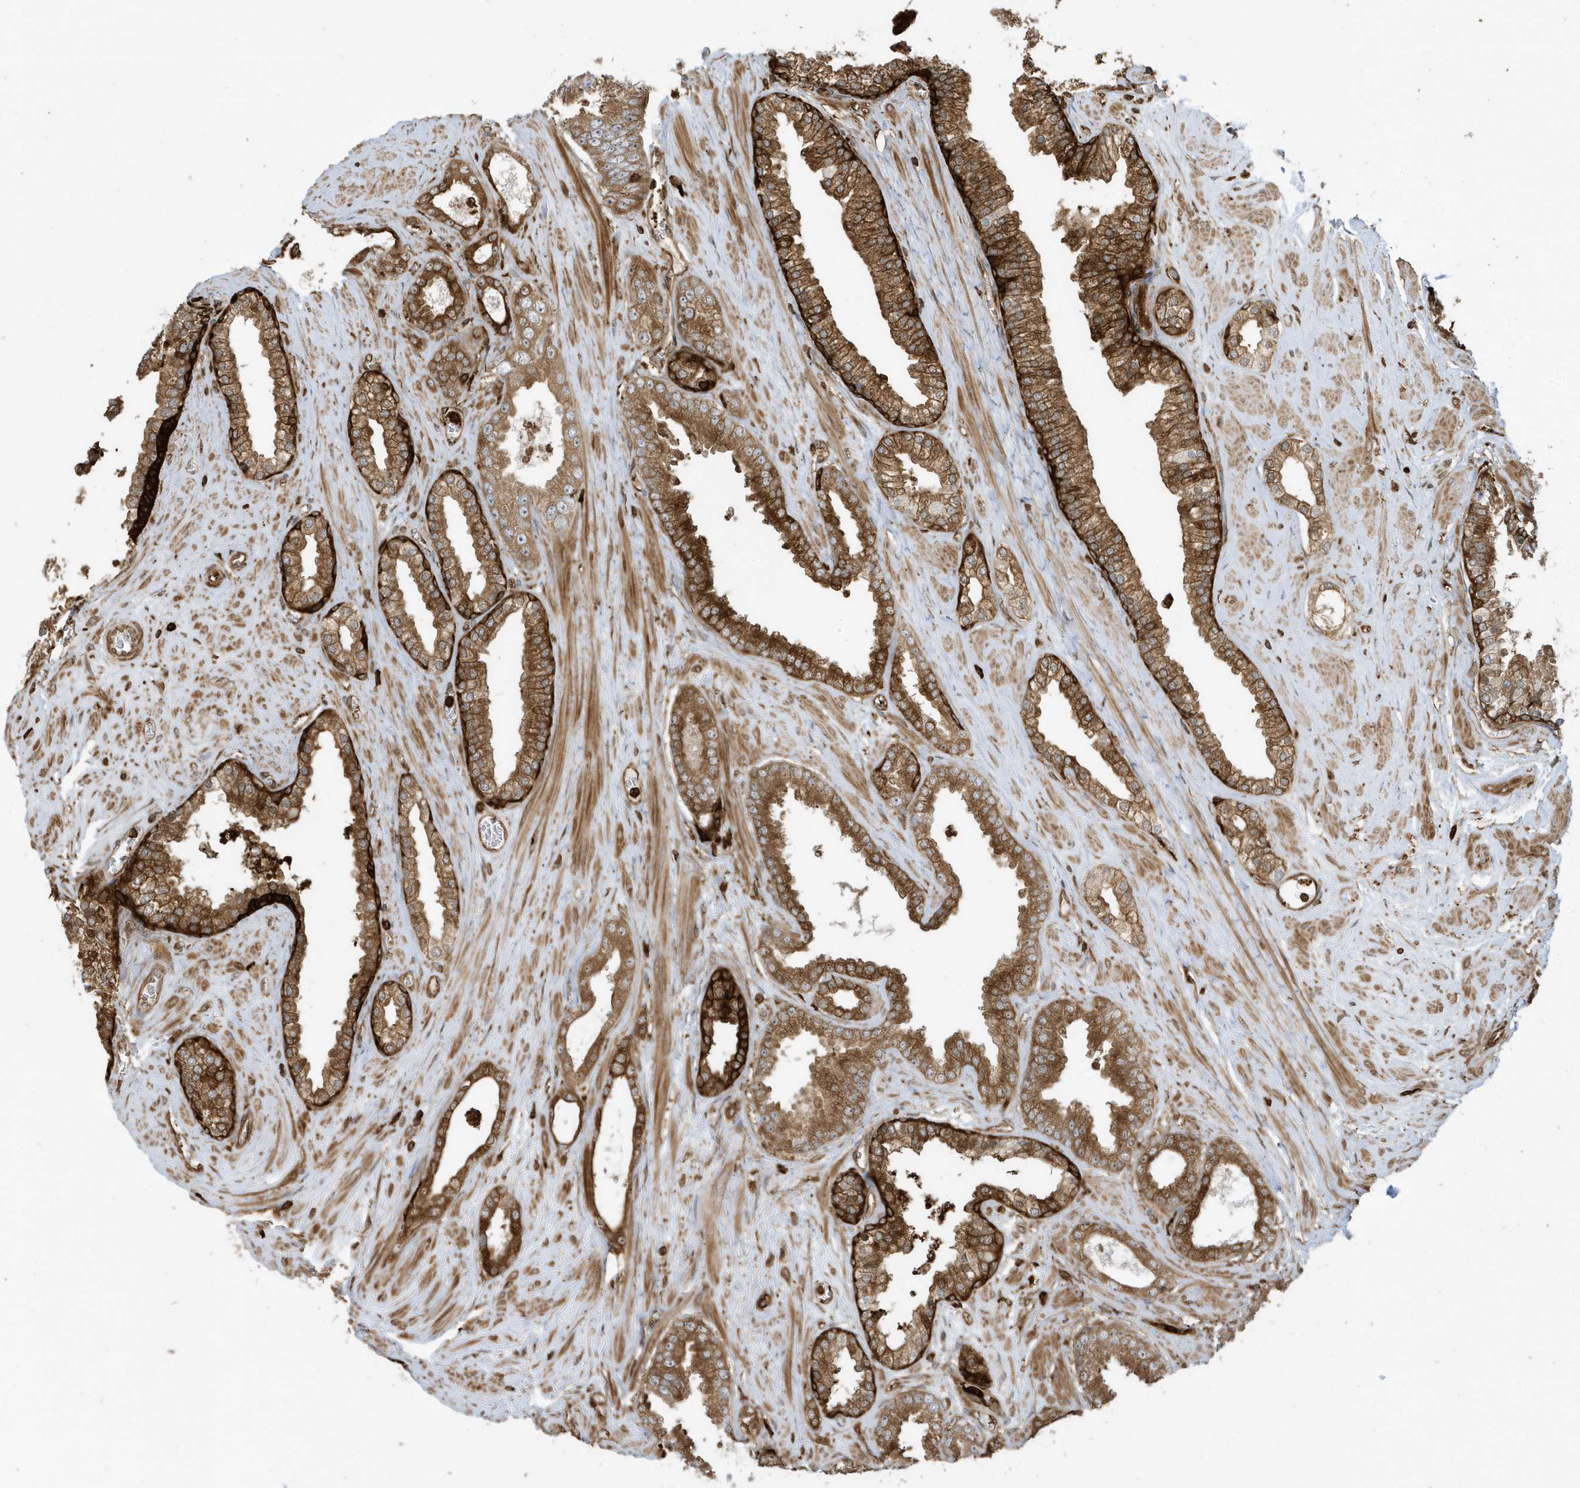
{"staining": {"intensity": "moderate", "quantity": ">75%", "location": "cytoplasmic/membranous"}, "tissue": "prostate cancer", "cell_type": "Tumor cells", "image_type": "cancer", "snomed": [{"axis": "morphology", "description": "Adenocarcinoma, Low grade"}, {"axis": "topography", "description": "Prostate"}], "caption": "Prostate adenocarcinoma (low-grade) stained with DAB (3,3'-diaminobenzidine) IHC reveals medium levels of moderate cytoplasmic/membranous expression in approximately >75% of tumor cells.", "gene": "CLCN6", "patient": {"sex": "male", "age": 62}}